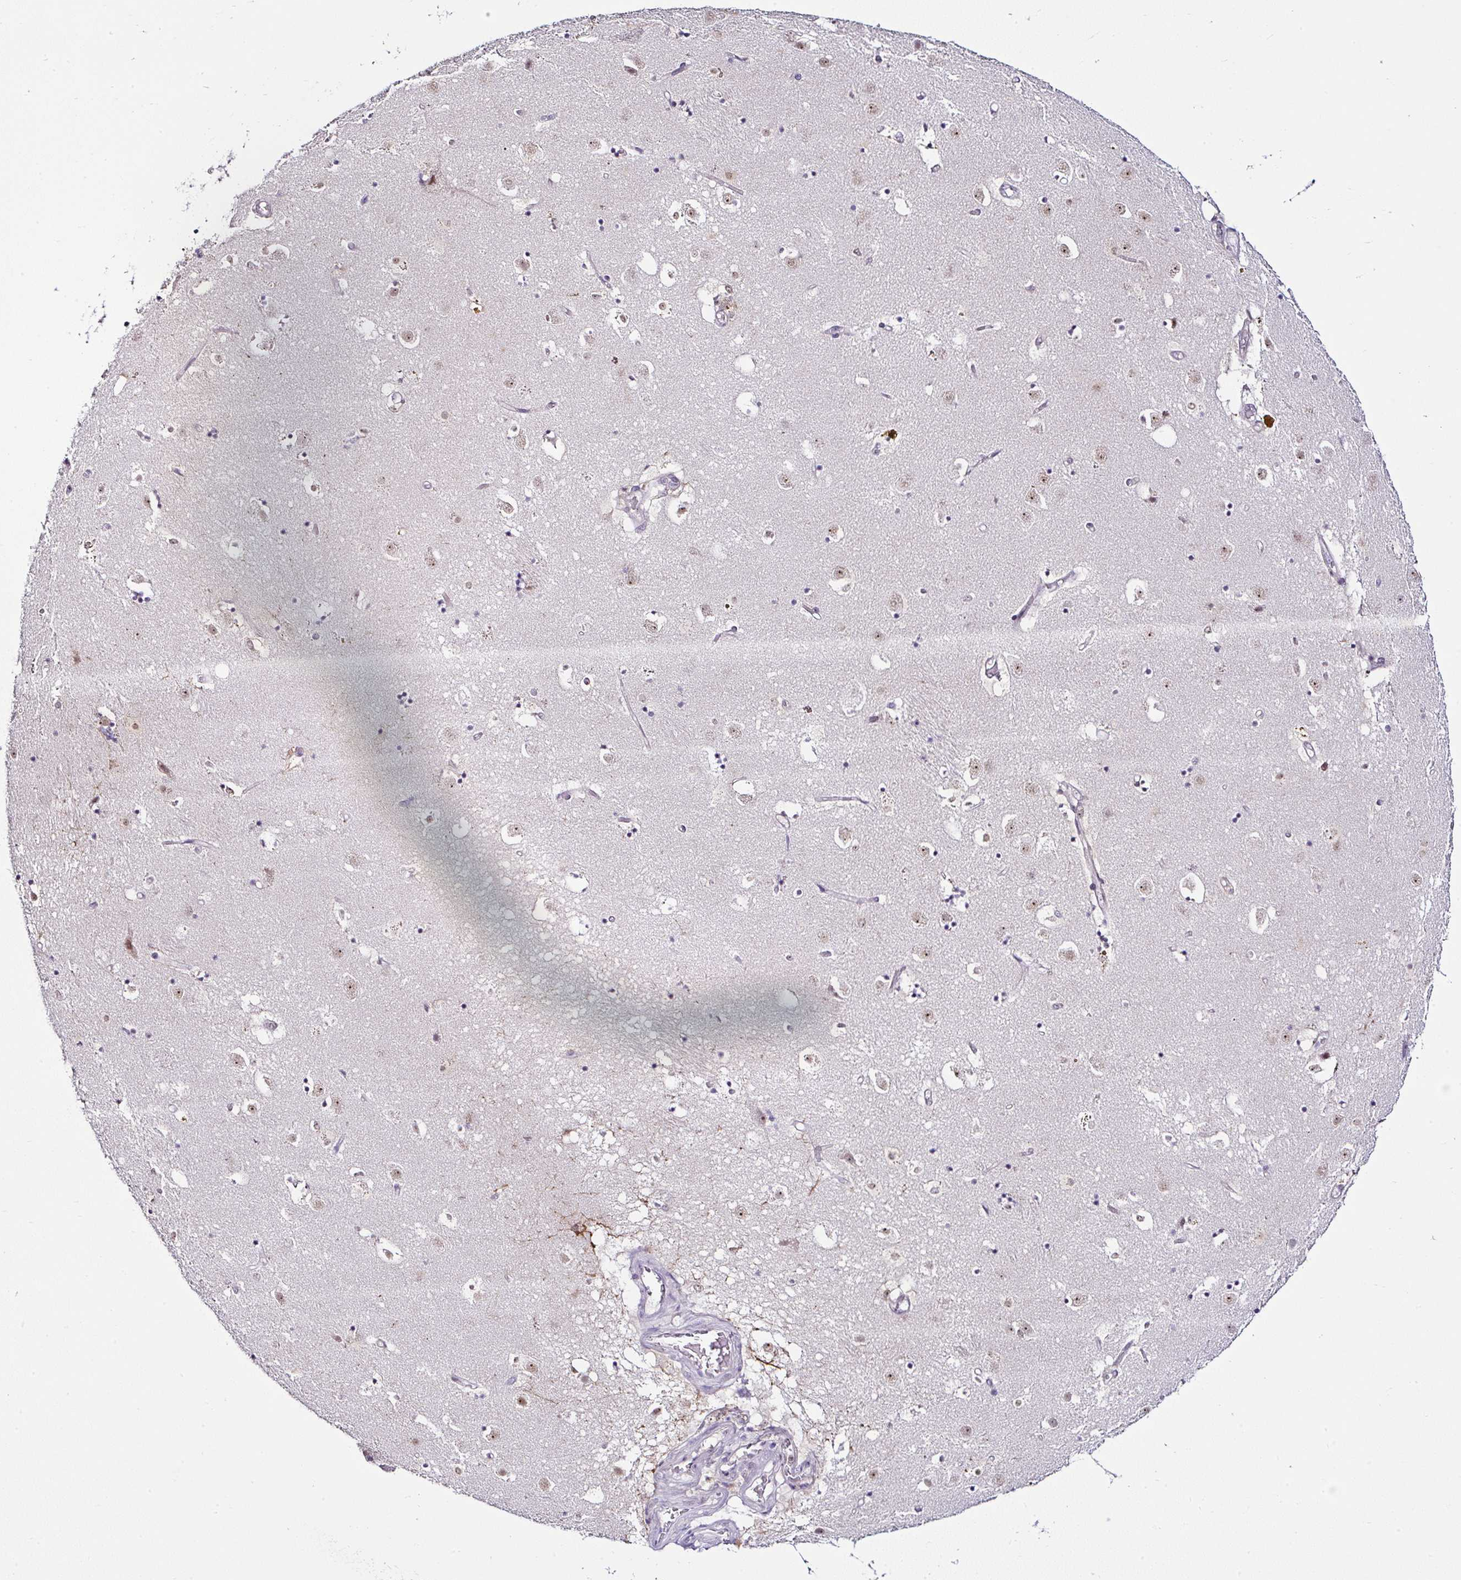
{"staining": {"intensity": "negative", "quantity": "none", "location": "none"}, "tissue": "caudate", "cell_type": "Glial cells", "image_type": "normal", "snomed": [{"axis": "morphology", "description": "Normal tissue, NOS"}, {"axis": "topography", "description": "Lateral ventricle wall"}], "caption": "Glial cells are negative for protein expression in unremarkable human caudate.", "gene": "PTPN2", "patient": {"sex": "male", "age": 58}}